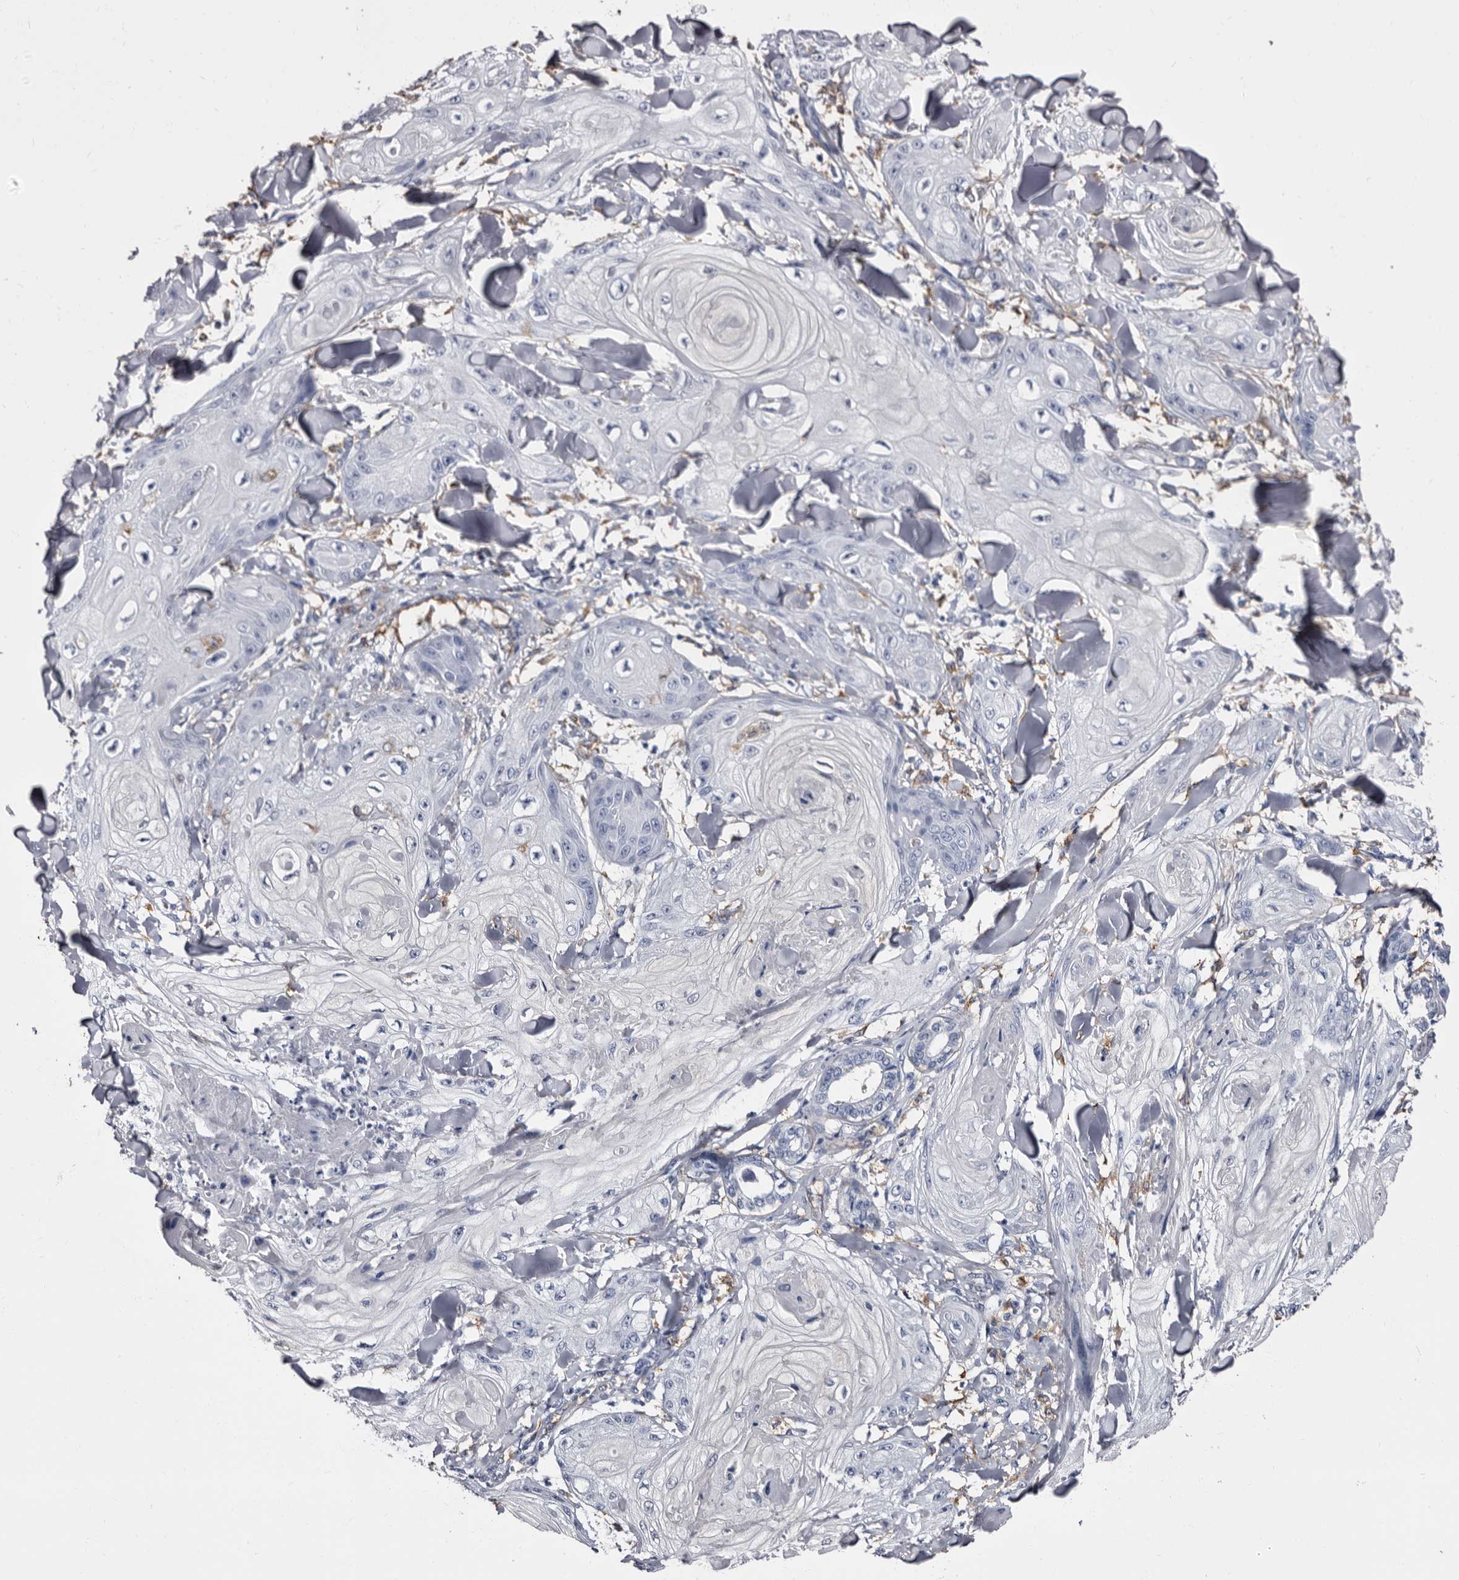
{"staining": {"intensity": "negative", "quantity": "none", "location": "none"}, "tissue": "skin cancer", "cell_type": "Tumor cells", "image_type": "cancer", "snomed": [{"axis": "morphology", "description": "Squamous cell carcinoma, NOS"}, {"axis": "topography", "description": "Skin"}], "caption": "Immunohistochemistry image of neoplastic tissue: human skin cancer stained with DAB (3,3'-diaminobenzidine) reveals no significant protein staining in tumor cells.", "gene": "EPB41L3", "patient": {"sex": "male", "age": 74}}